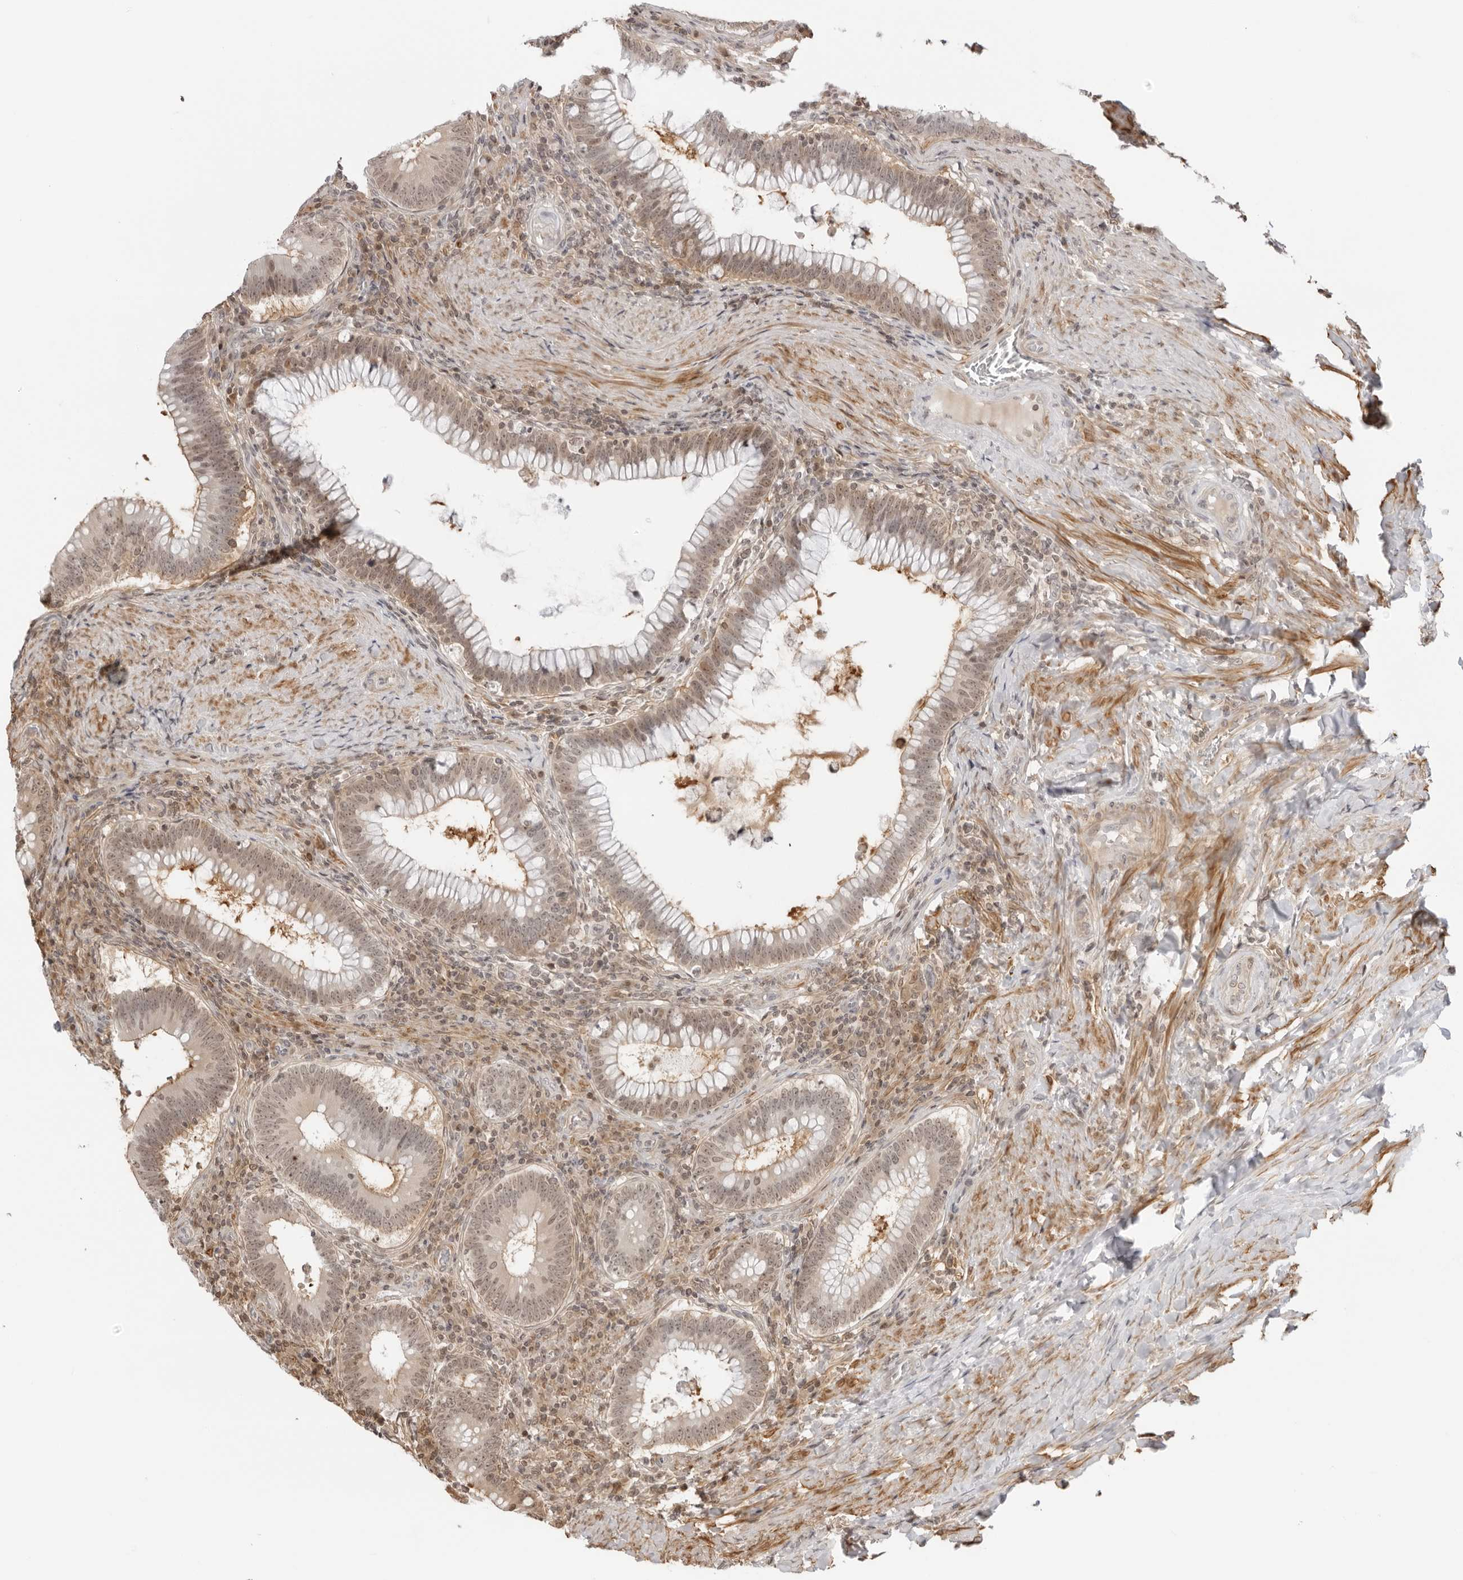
{"staining": {"intensity": "moderate", "quantity": "25%-75%", "location": "cytoplasmic/membranous,nuclear"}, "tissue": "colorectal cancer", "cell_type": "Tumor cells", "image_type": "cancer", "snomed": [{"axis": "morphology", "description": "Normal tissue, NOS"}, {"axis": "topography", "description": "Colon"}], "caption": "The photomicrograph reveals immunohistochemical staining of colorectal cancer. There is moderate cytoplasmic/membranous and nuclear expression is seen in approximately 25%-75% of tumor cells.", "gene": "RNF146", "patient": {"sex": "female", "age": 82}}